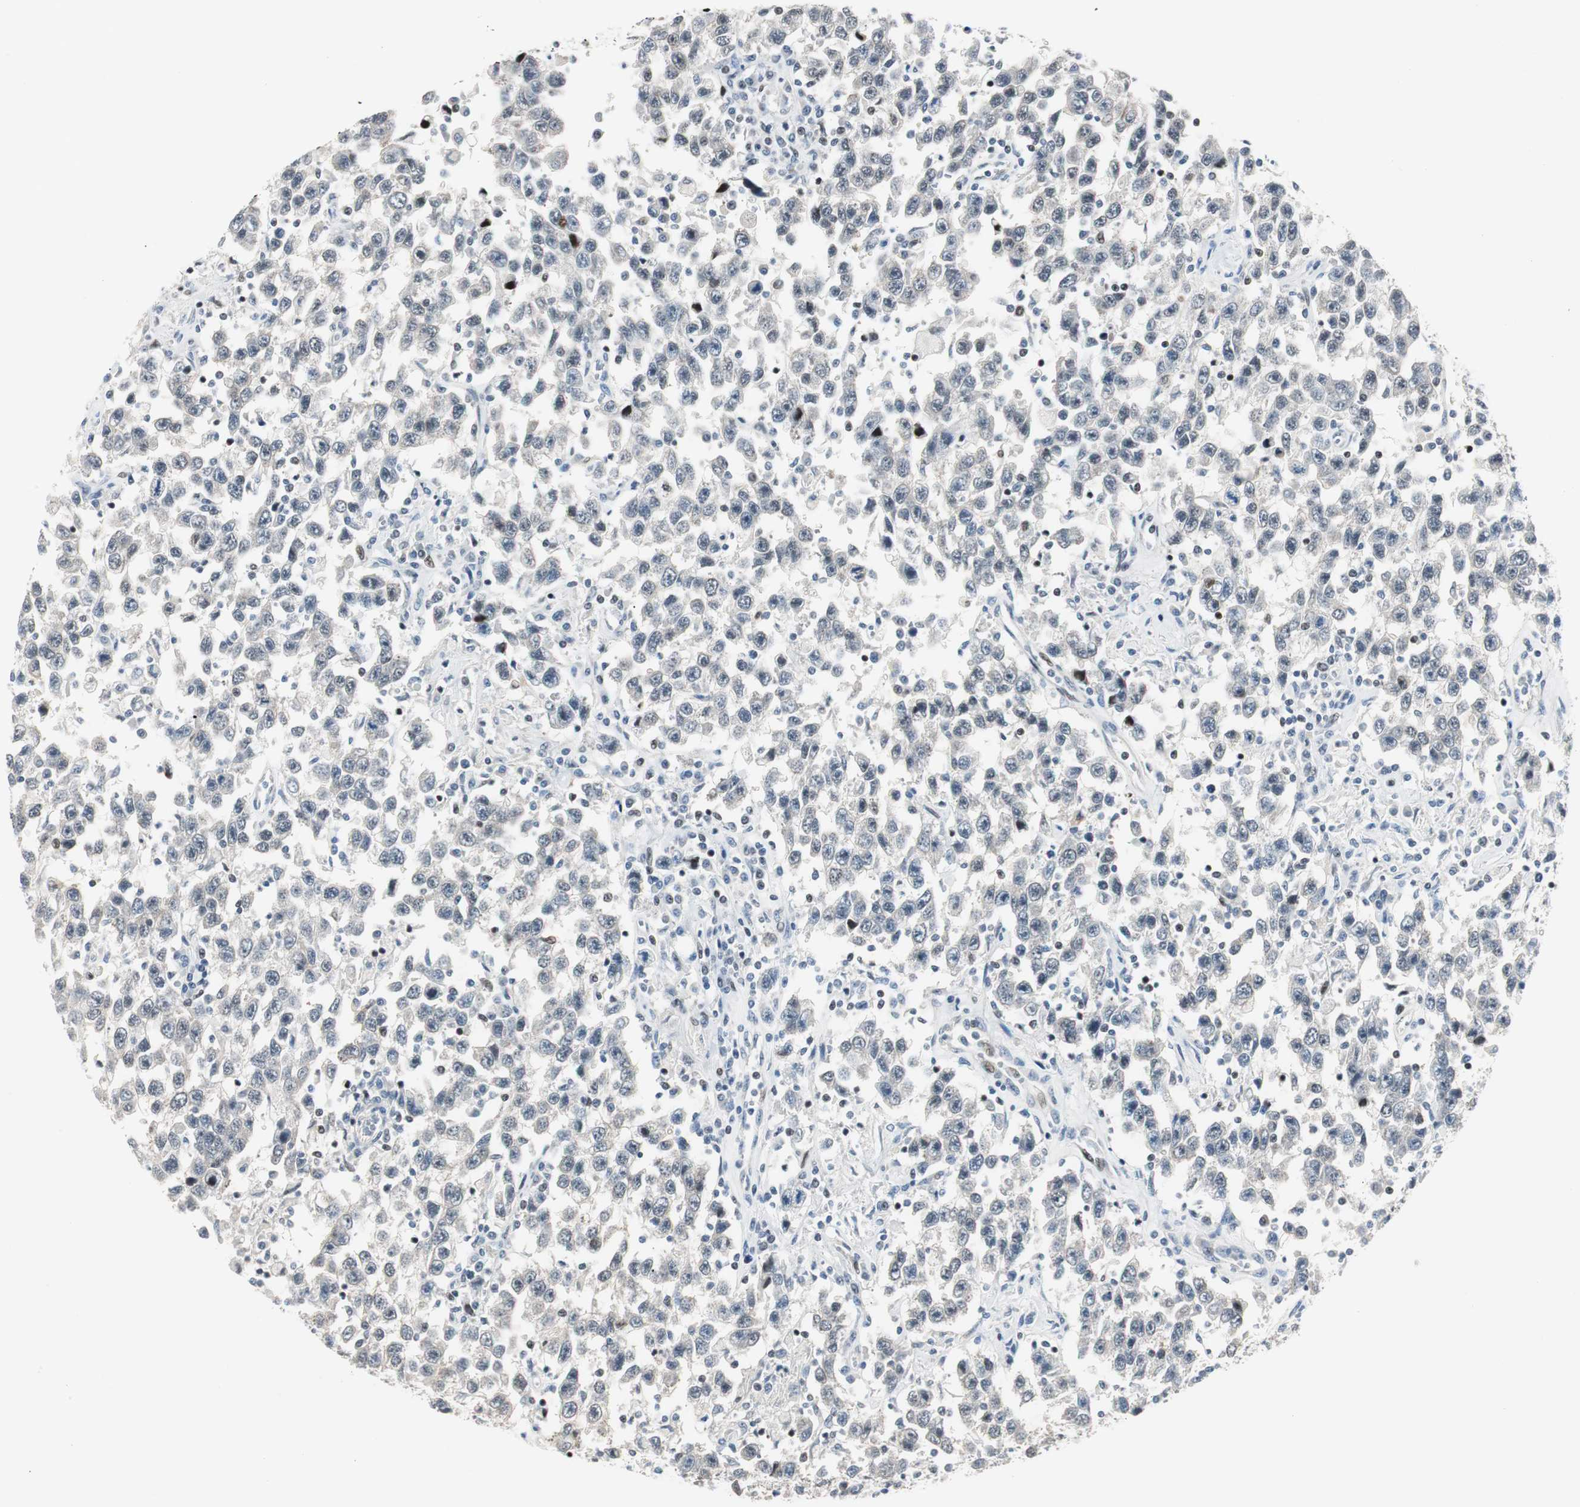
{"staining": {"intensity": "weak", "quantity": "<25%", "location": "nuclear"}, "tissue": "testis cancer", "cell_type": "Tumor cells", "image_type": "cancer", "snomed": [{"axis": "morphology", "description": "Seminoma, NOS"}, {"axis": "topography", "description": "Testis"}], "caption": "Tumor cells are negative for brown protein staining in seminoma (testis). (Immunohistochemistry, brightfield microscopy, high magnification).", "gene": "RAD1", "patient": {"sex": "male", "age": 41}}